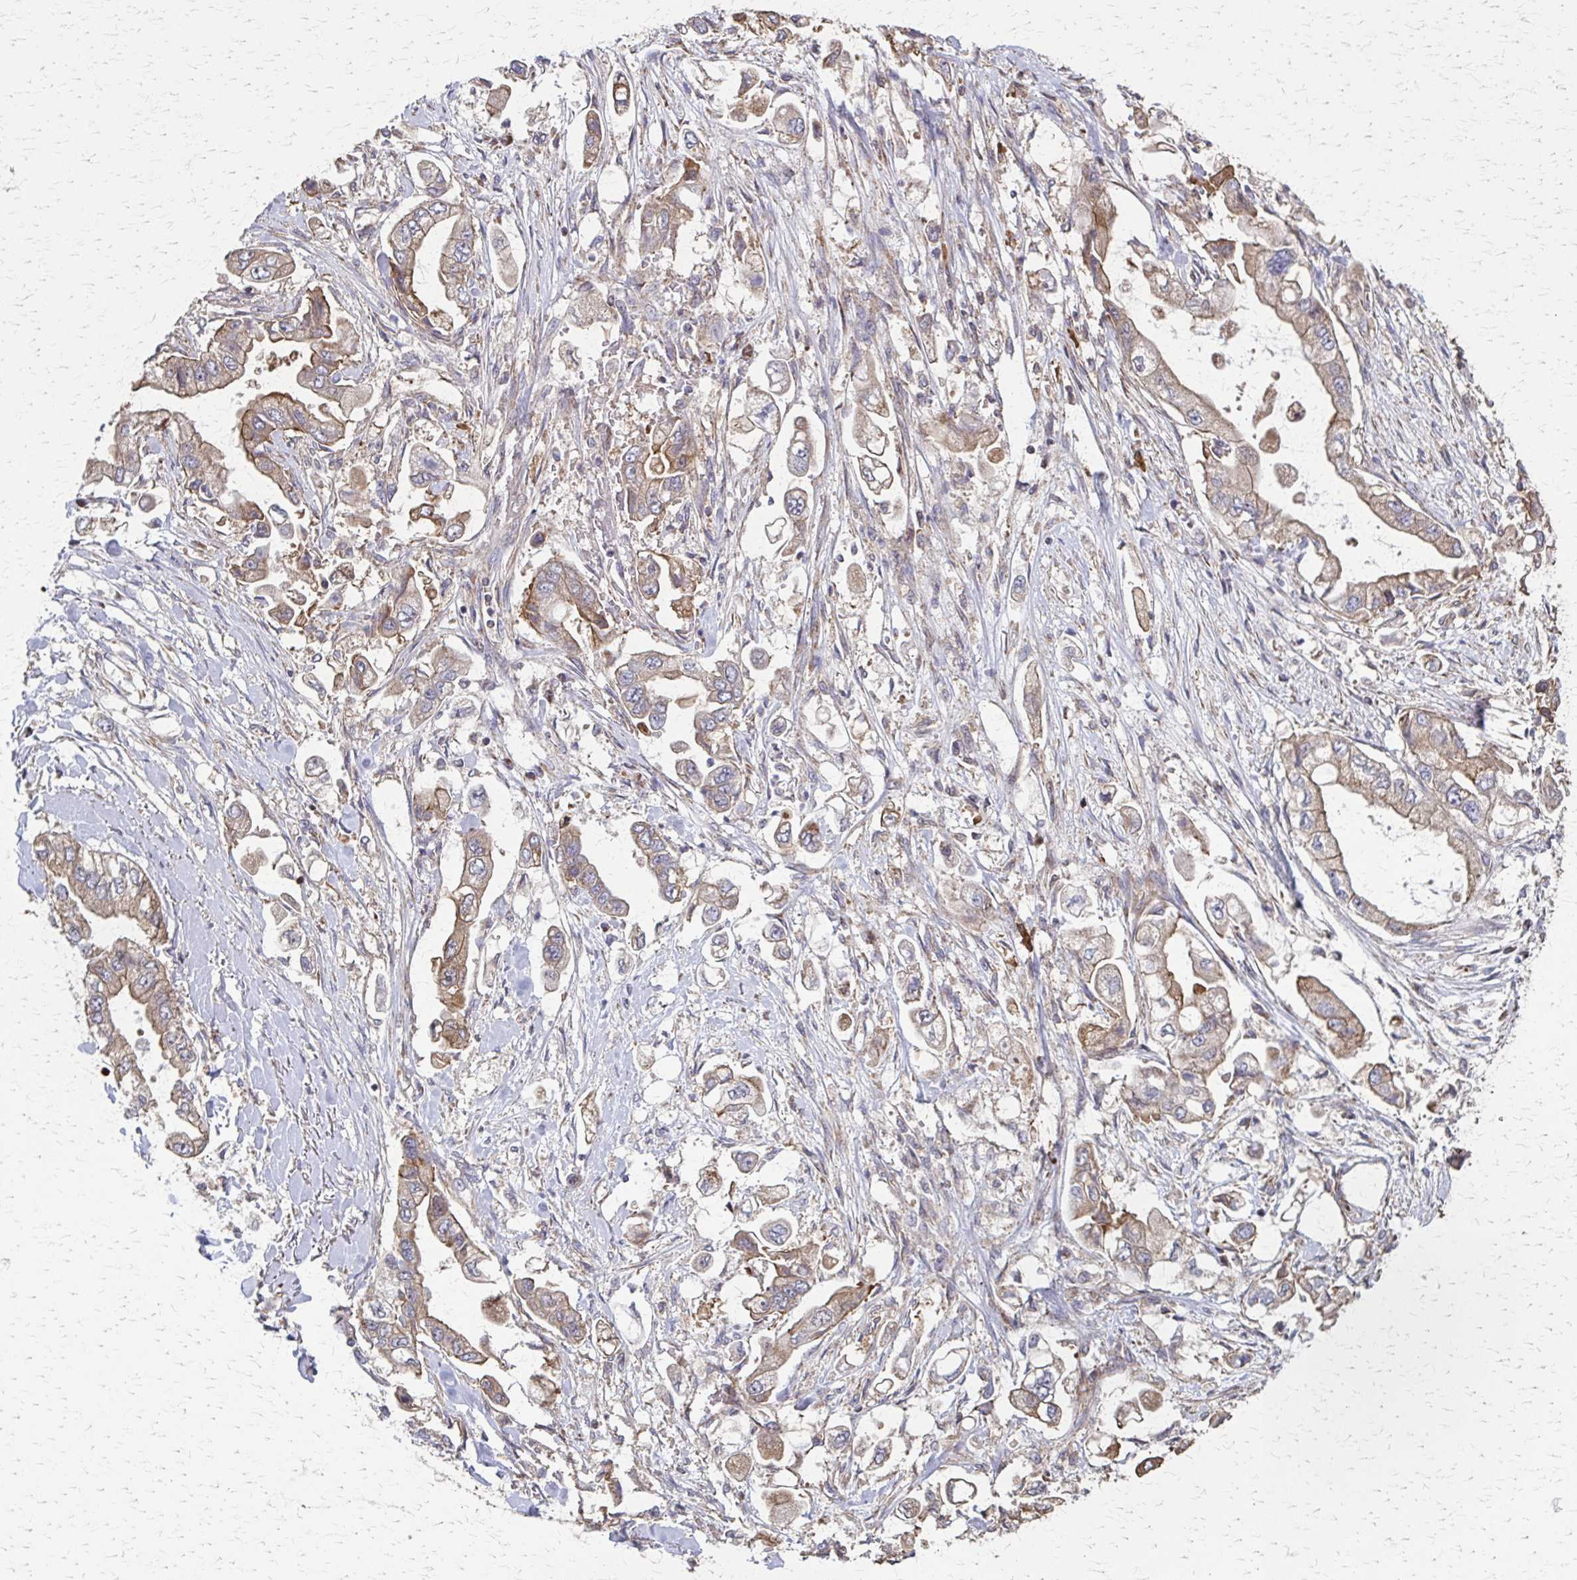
{"staining": {"intensity": "moderate", "quantity": ">75%", "location": "cytoplasmic/membranous"}, "tissue": "stomach cancer", "cell_type": "Tumor cells", "image_type": "cancer", "snomed": [{"axis": "morphology", "description": "Adenocarcinoma, NOS"}, {"axis": "topography", "description": "Stomach"}], "caption": "A high-resolution histopathology image shows IHC staining of stomach cancer, which shows moderate cytoplasmic/membranous expression in approximately >75% of tumor cells. The staining was performed using DAB to visualize the protein expression in brown, while the nuclei were stained in blue with hematoxylin (Magnification: 20x).", "gene": "EEF2", "patient": {"sex": "male", "age": 62}}